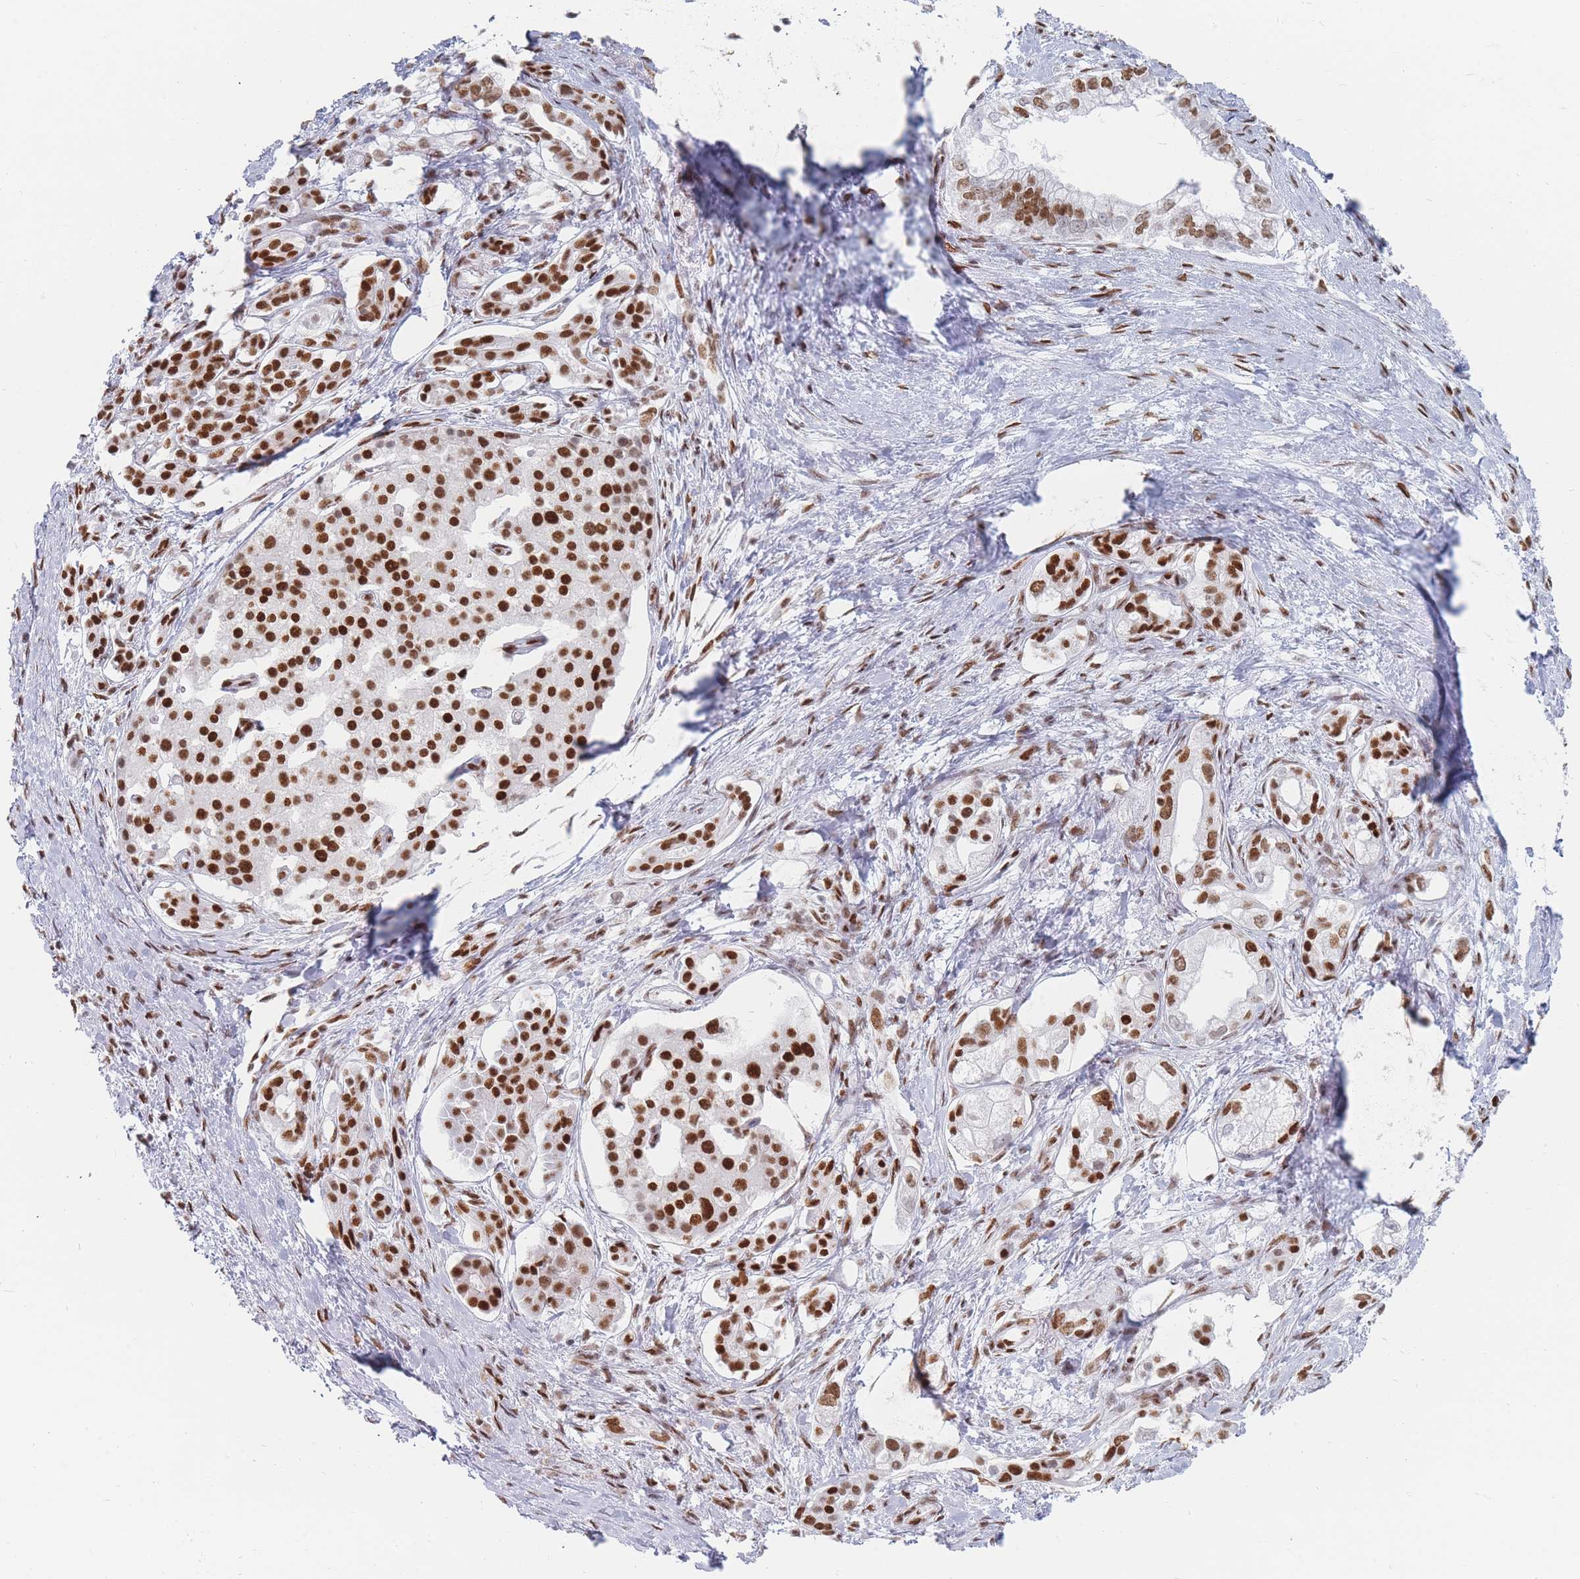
{"staining": {"intensity": "strong", "quantity": ">75%", "location": "nuclear"}, "tissue": "pancreatic cancer", "cell_type": "Tumor cells", "image_type": "cancer", "snomed": [{"axis": "morphology", "description": "Adenocarcinoma, NOS"}, {"axis": "topography", "description": "Pancreas"}], "caption": "An immunohistochemistry (IHC) image of neoplastic tissue is shown. Protein staining in brown highlights strong nuclear positivity in adenocarcinoma (pancreatic) within tumor cells. The staining was performed using DAB to visualize the protein expression in brown, while the nuclei were stained in blue with hematoxylin (Magnification: 20x).", "gene": "SAFB2", "patient": {"sex": "male", "age": 70}}